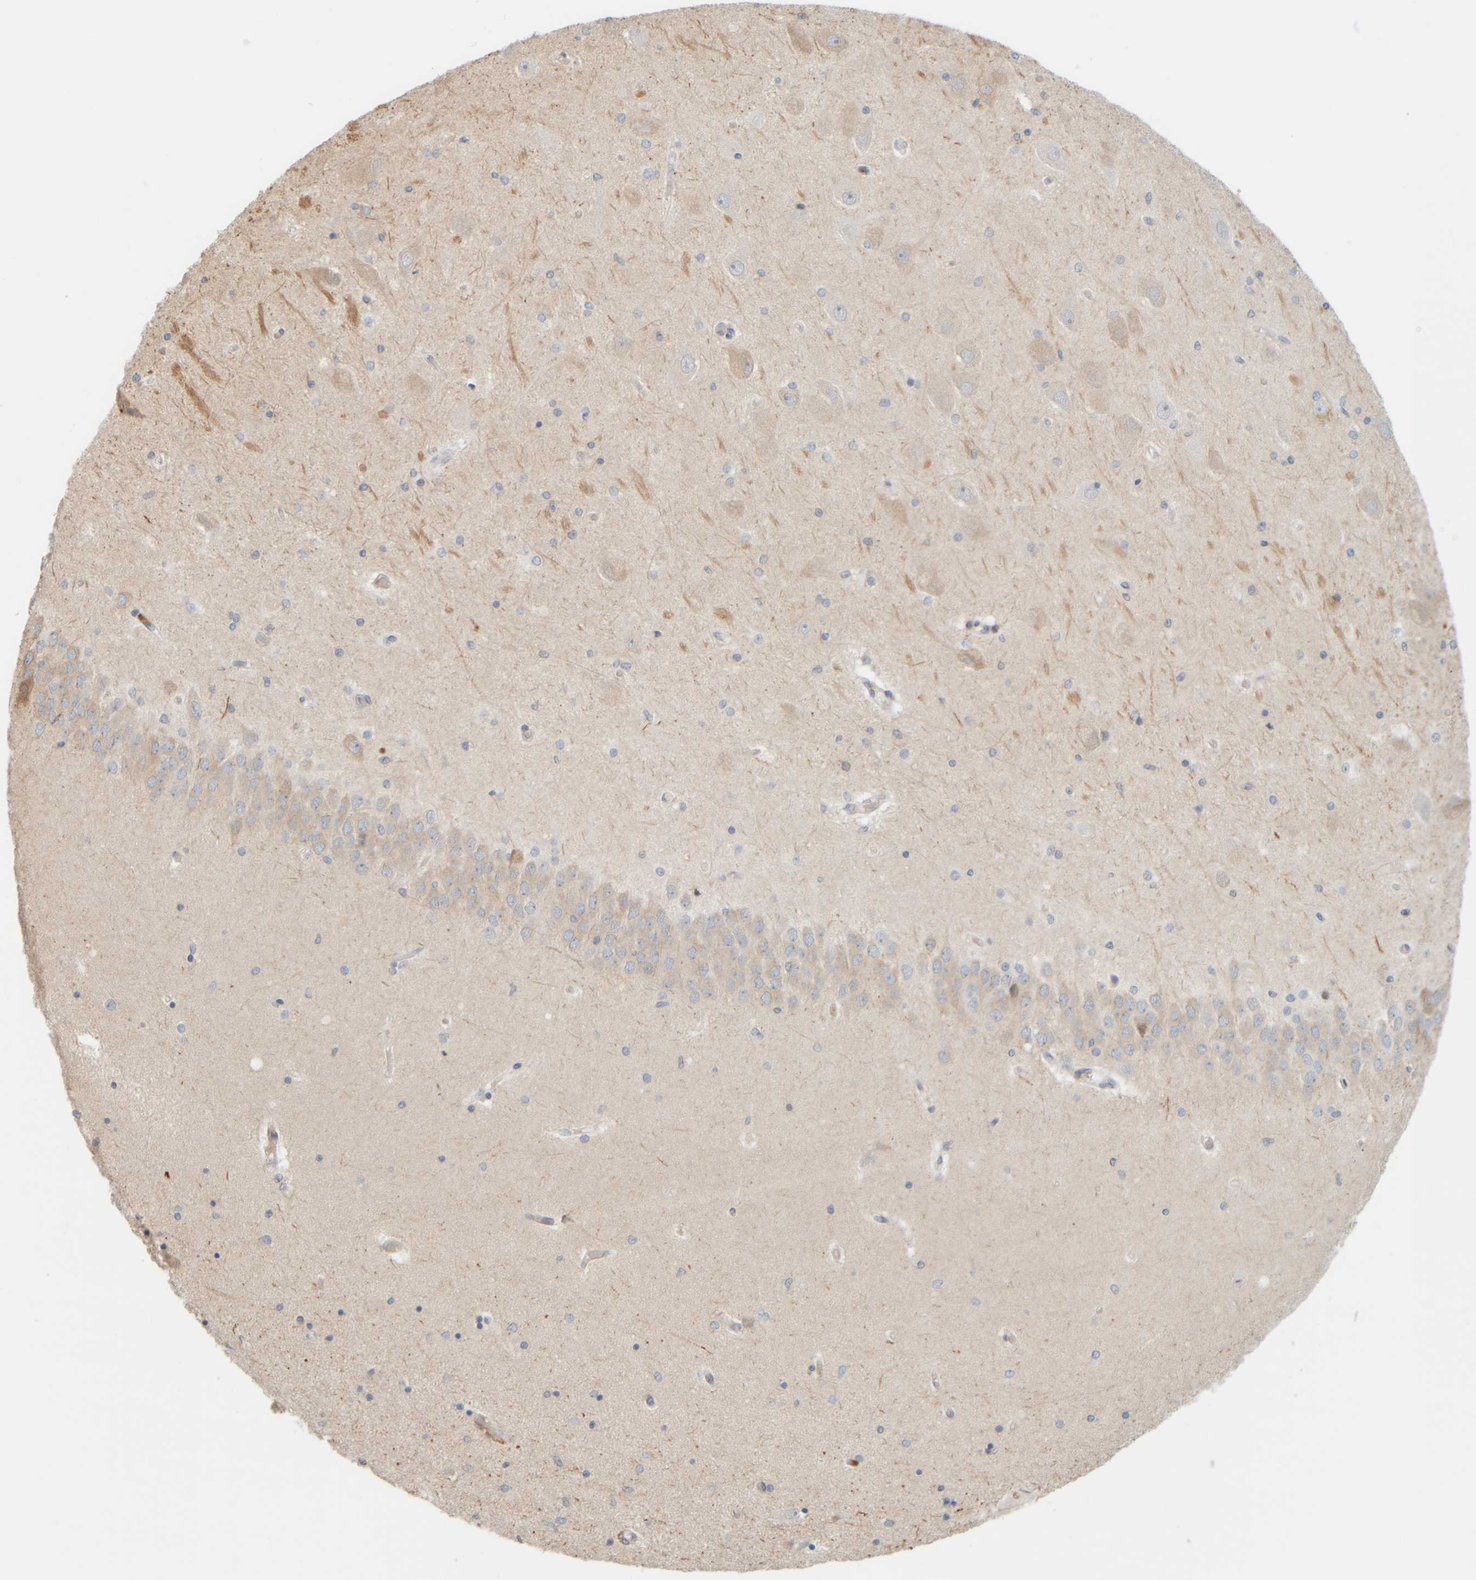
{"staining": {"intensity": "negative", "quantity": "none", "location": "none"}, "tissue": "hippocampus", "cell_type": "Glial cells", "image_type": "normal", "snomed": [{"axis": "morphology", "description": "Normal tissue, NOS"}, {"axis": "topography", "description": "Hippocampus"}], "caption": "This is an immunohistochemistry (IHC) micrograph of normal human hippocampus. There is no positivity in glial cells.", "gene": "AARSD1", "patient": {"sex": "female", "age": 54}}